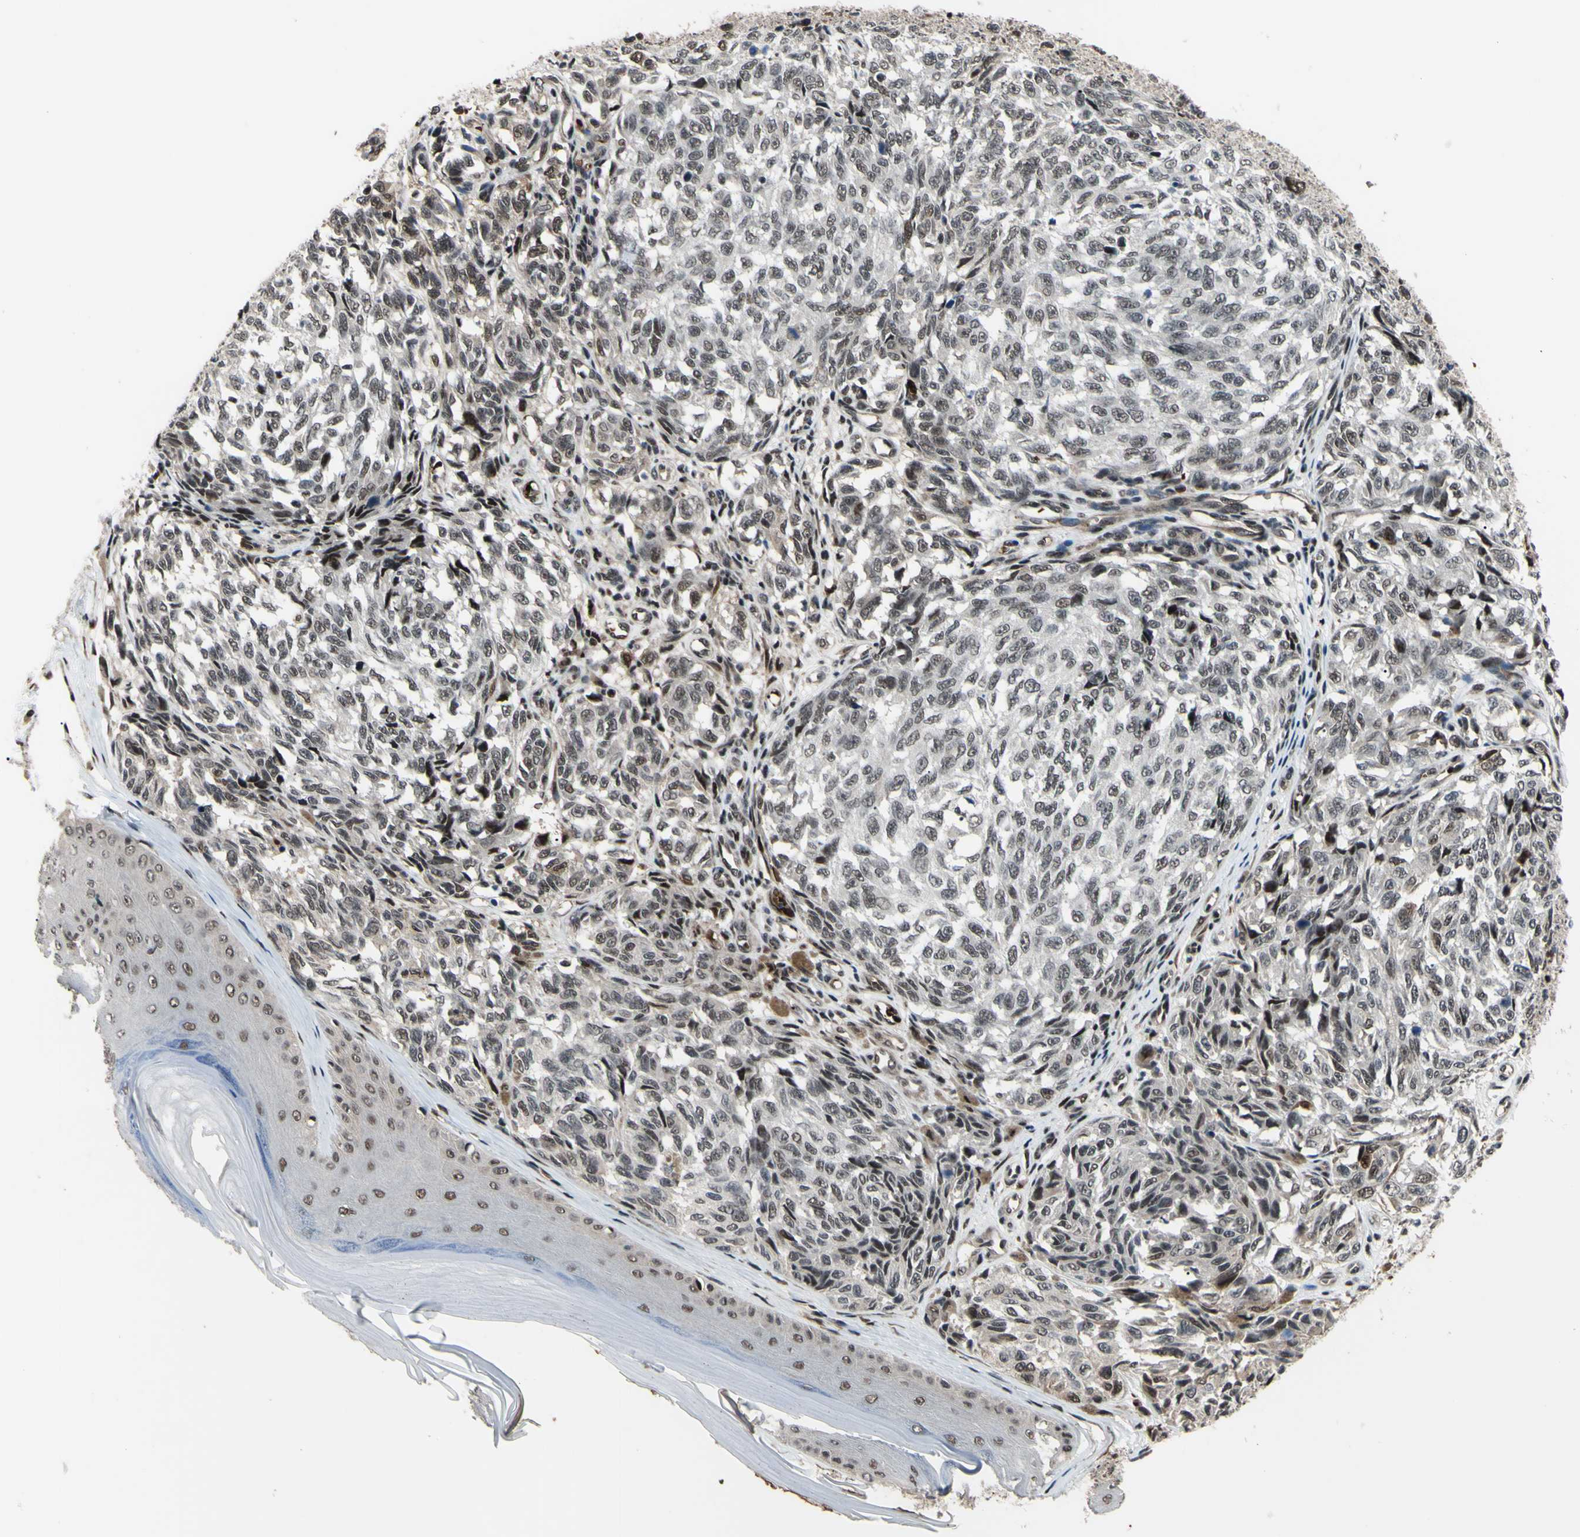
{"staining": {"intensity": "moderate", "quantity": ">75%", "location": "nuclear"}, "tissue": "melanoma", "cell_type": "Tumor cells", "image_type": "cancer", "snomed": [{"axis": "morphology", "description": "Malignant melanoma, NOS"}, {"axis": "topography", "description": "Skin"}], "caption": "A histopathology image of melanoma stained for a protein shows moderate nuclear brown staining in tumor cells.", "gene": "THAP12", "patient": {"sex": "female", "age": 64}}